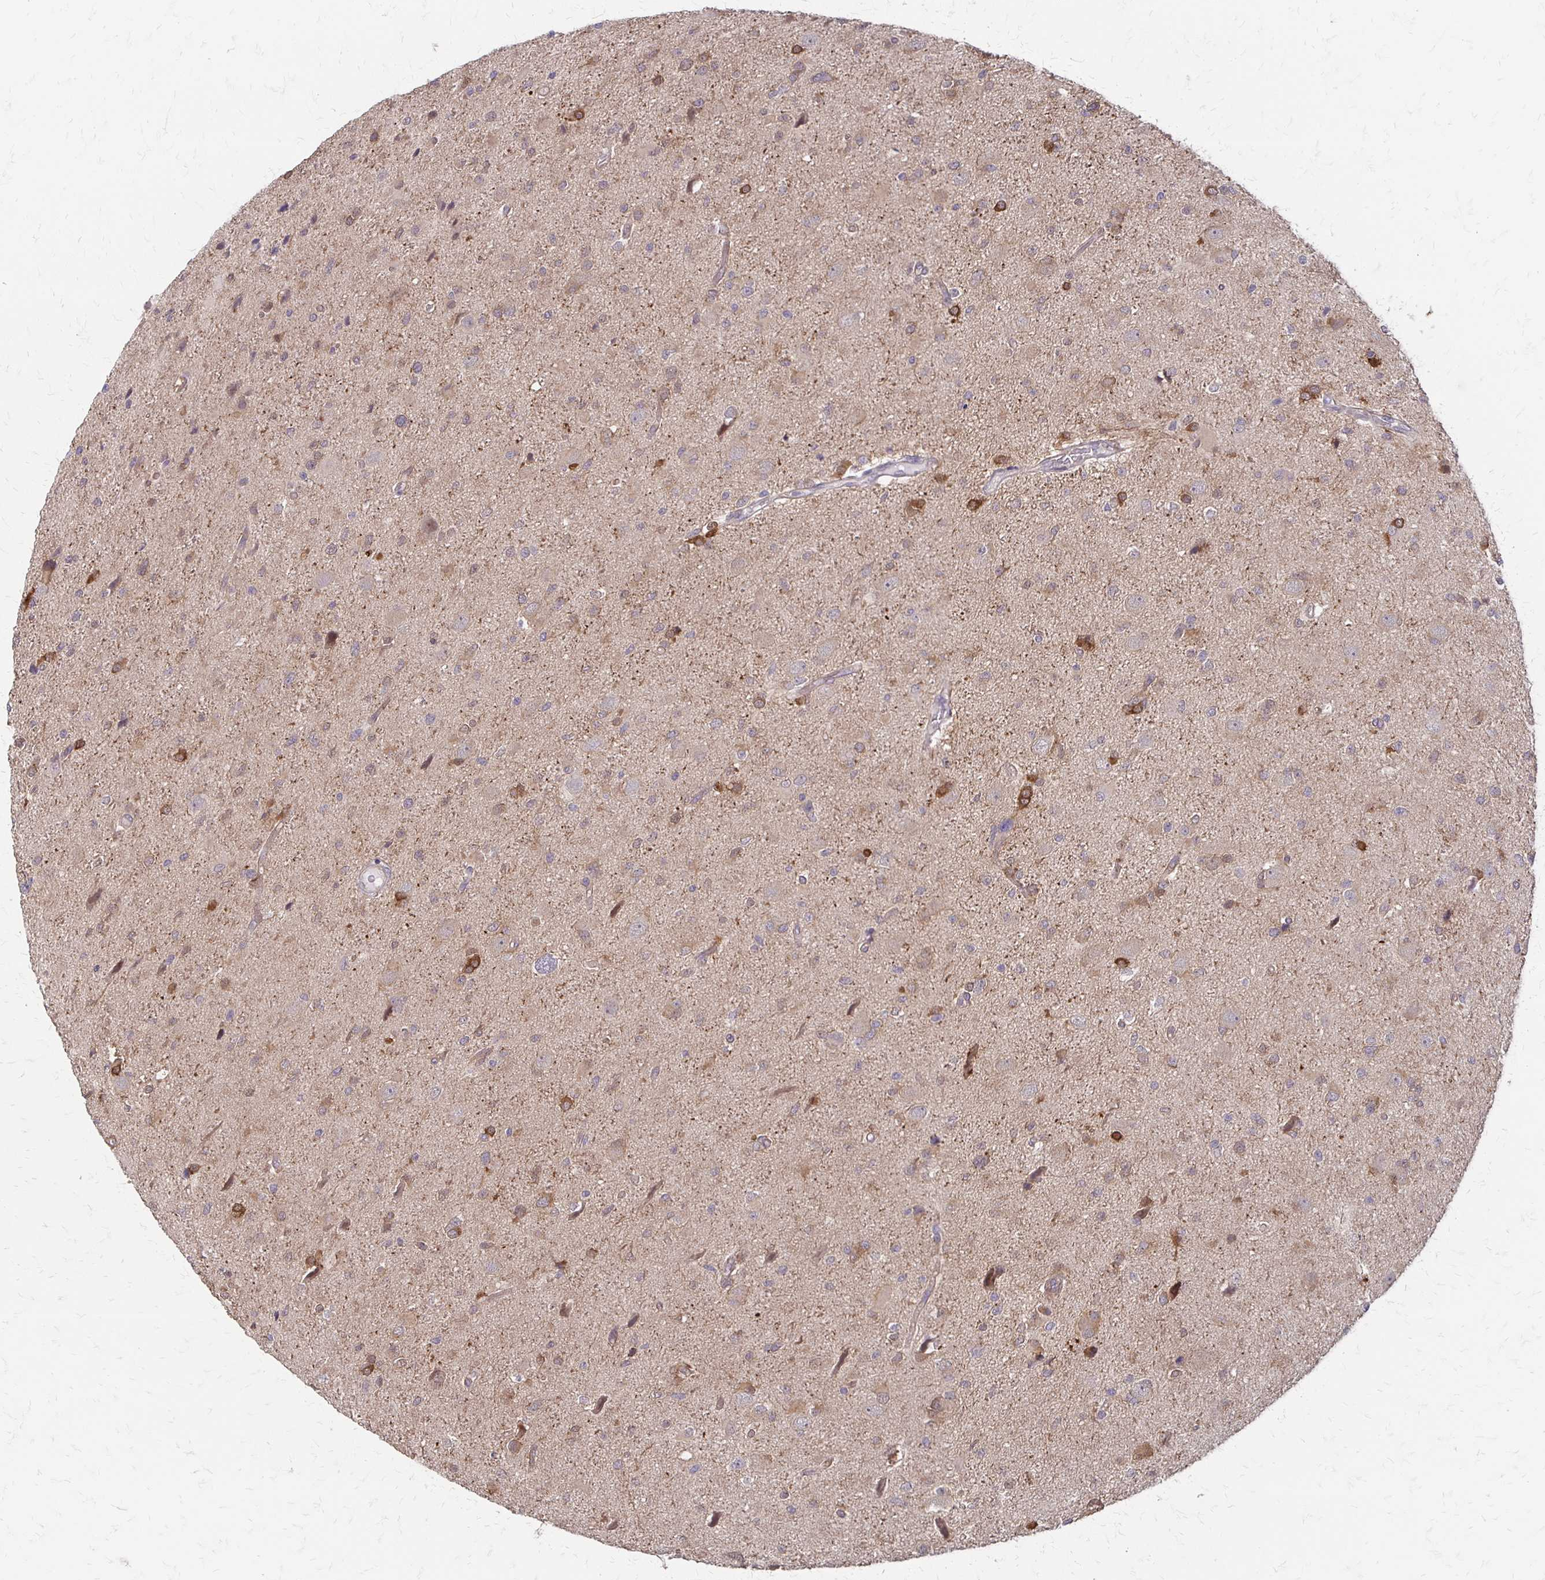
{"staining": {"intensity": "moderate", "quantity": "<25%", "location": "cytoplasmic/membranous"}, "tissue": "glioma", "cell_type": "Tumor cells", "image_type": "cancer", "snomed": [{"axis": "morphology", "description": "Glioma, malignant, Low grade"}, {"axis": "topography", "description": "Brain"}], "caption": "This is an image of IHC staining of glioma, which shows moderate staining in the cytoplasmic/membranous of tumor cells.", "gene": "CFL2", "patient": {"sex": "female", "age": 32}}